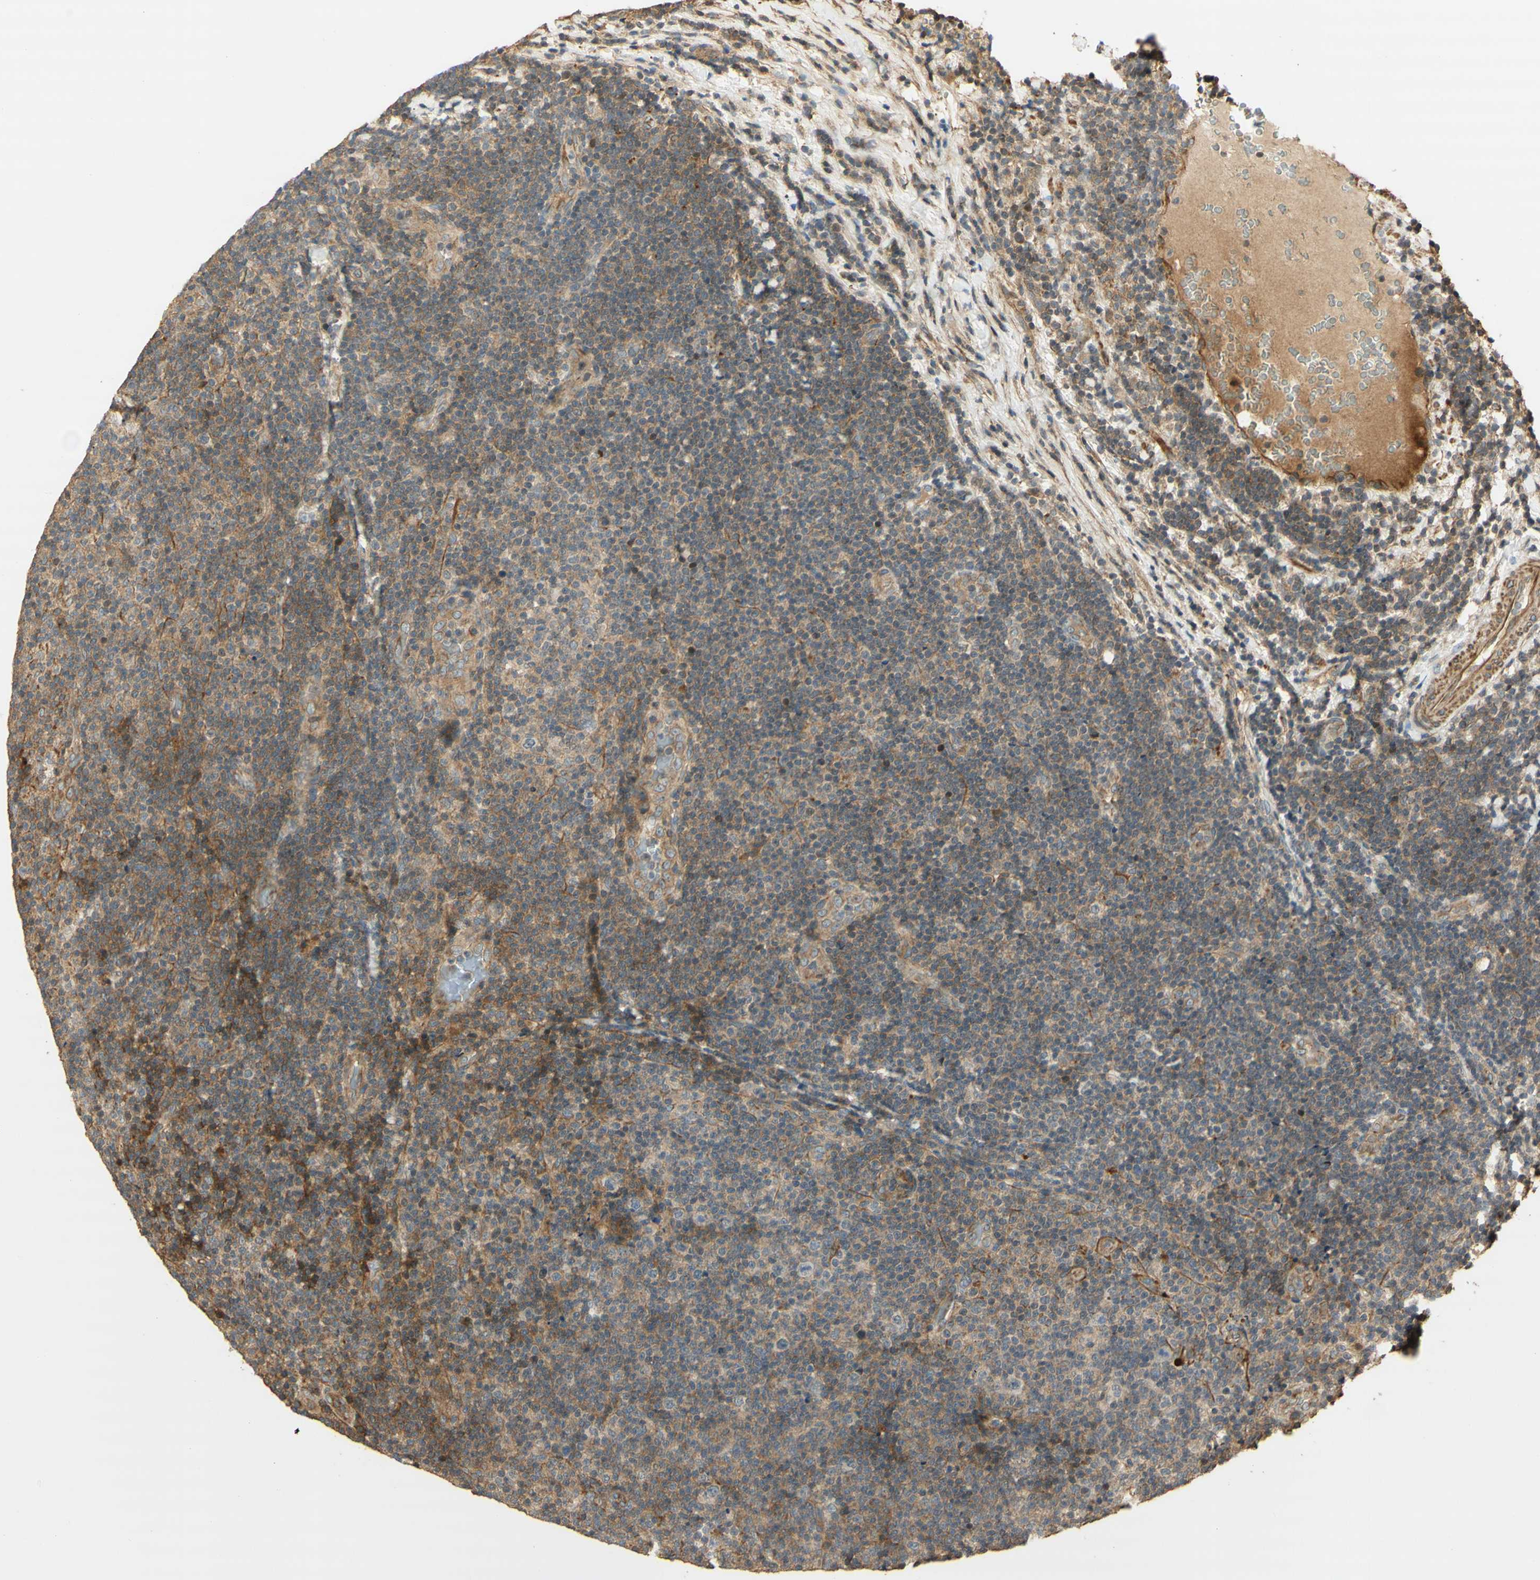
{"staining": {"intensity": "moderate", "quantity": "25%-75%", "location": "cytoplasmic/membranous"}, "tissue": "lymphoma", "cell_type": "Tumor cells", "image_type": "cancer", "snomed": [{"axis": "morphology", "description": "Malignant lymphoma, non-Hodgkin's type, Low grade"}, {"axis": "topography", "description": "Lymph node"}], "caption": "Immunohistochemistry (DAB (3,3'-diaminobenzidine)) staining of low-grade malignant lymphoma, non-Hodgkin's type demonstrates moderate cytoplasmic/membranous protein staining in approximately 25%-75% of tumor cells.", "gene": "AGER", "patient": {"sex": "male", "age": 83}}